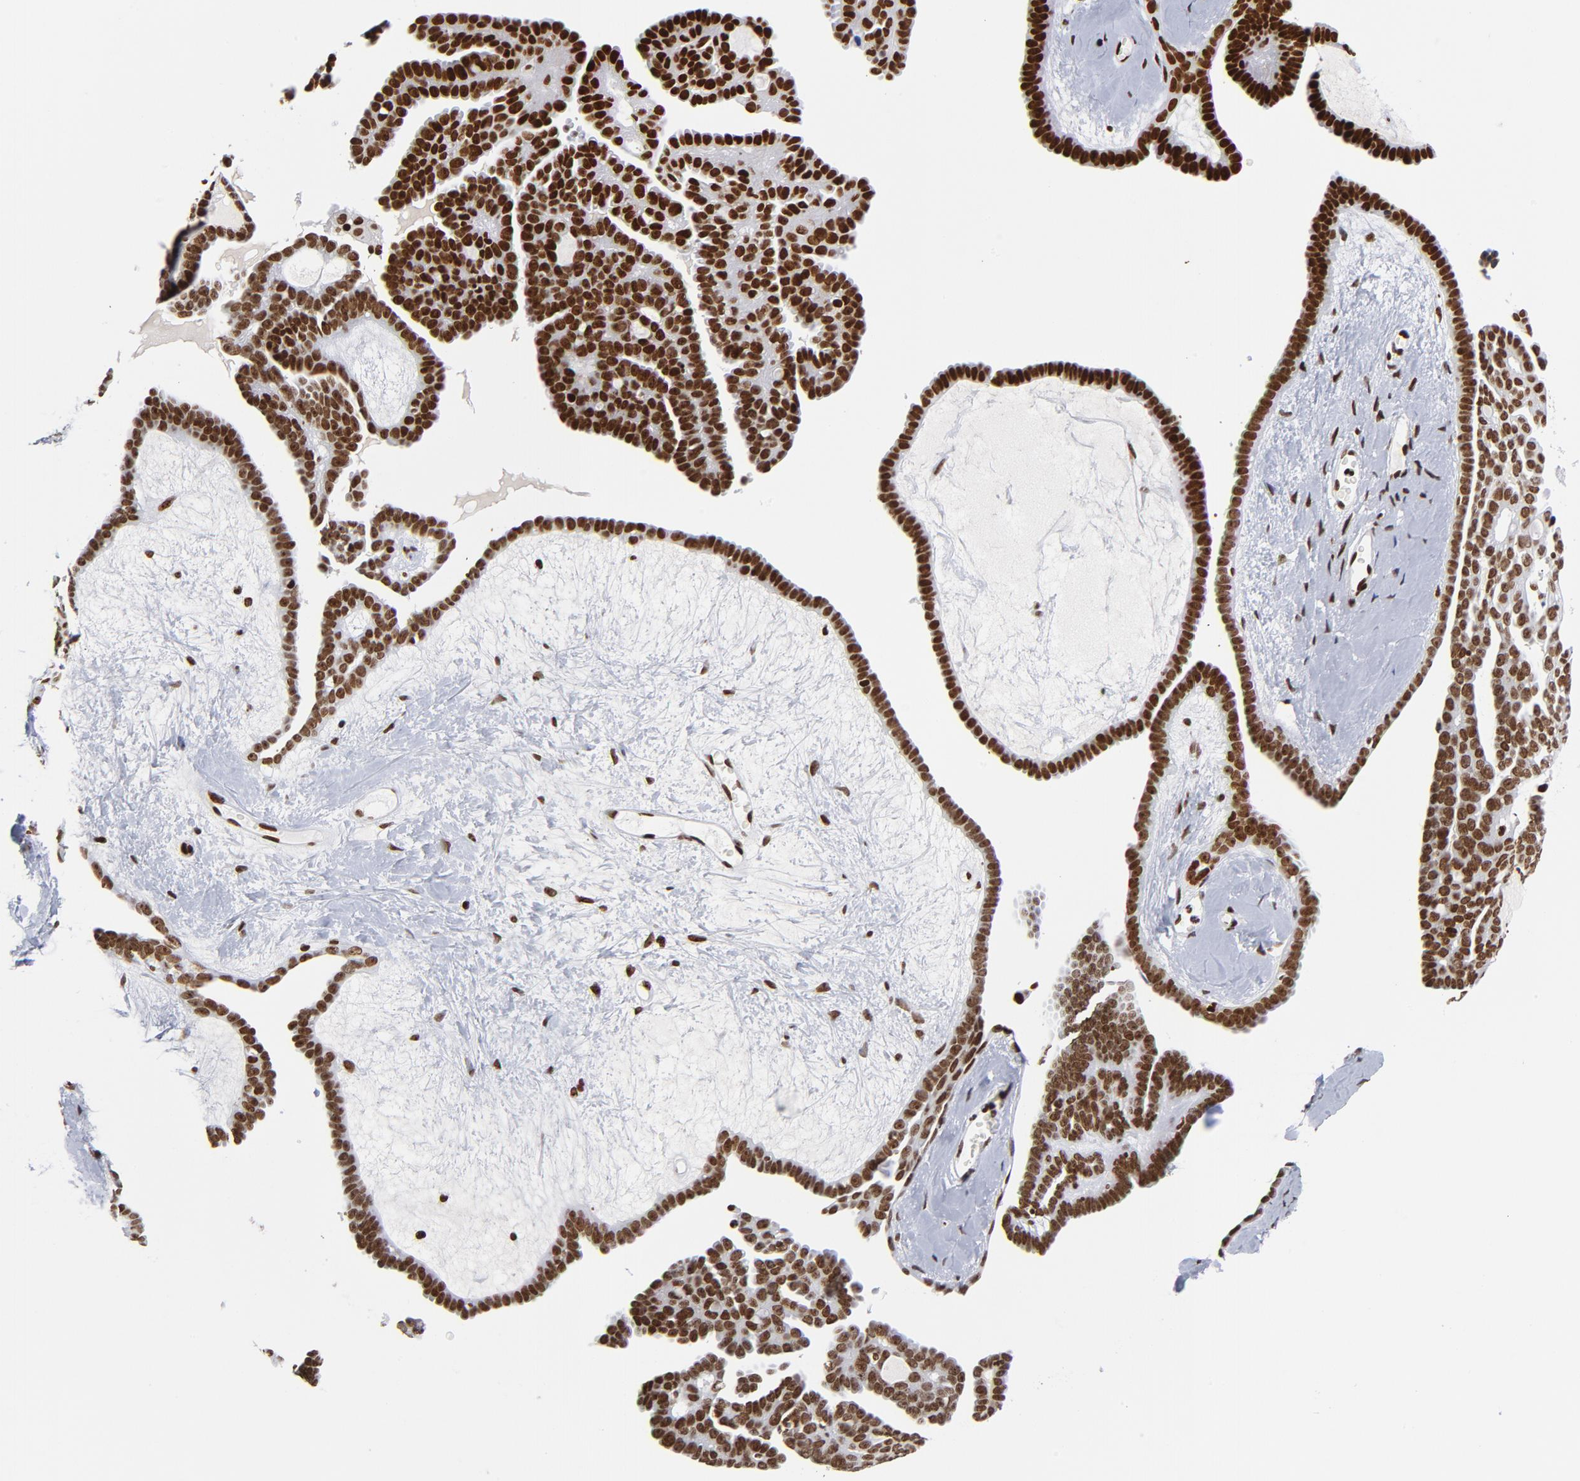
{"staining": {"intensity": "moderate", "quantity": ">75%", "location": "nuclear"}, "tissue": "ovarian cancer", "cell_type": "Tumor cells", "image_type": "cancer", "snomed": [{"axis": "morphology", "description": "Cystadenocarcinoma, serous, NOS"}, {"axis": "topography", "description": "Ovary"}], "caption": "Protein staining displays moderate nuclear expression in approximately >75% of tumor cells in ovarian cancer.", "gene": "TOP2B", "patient": {"sex": "female", "age": 71}}